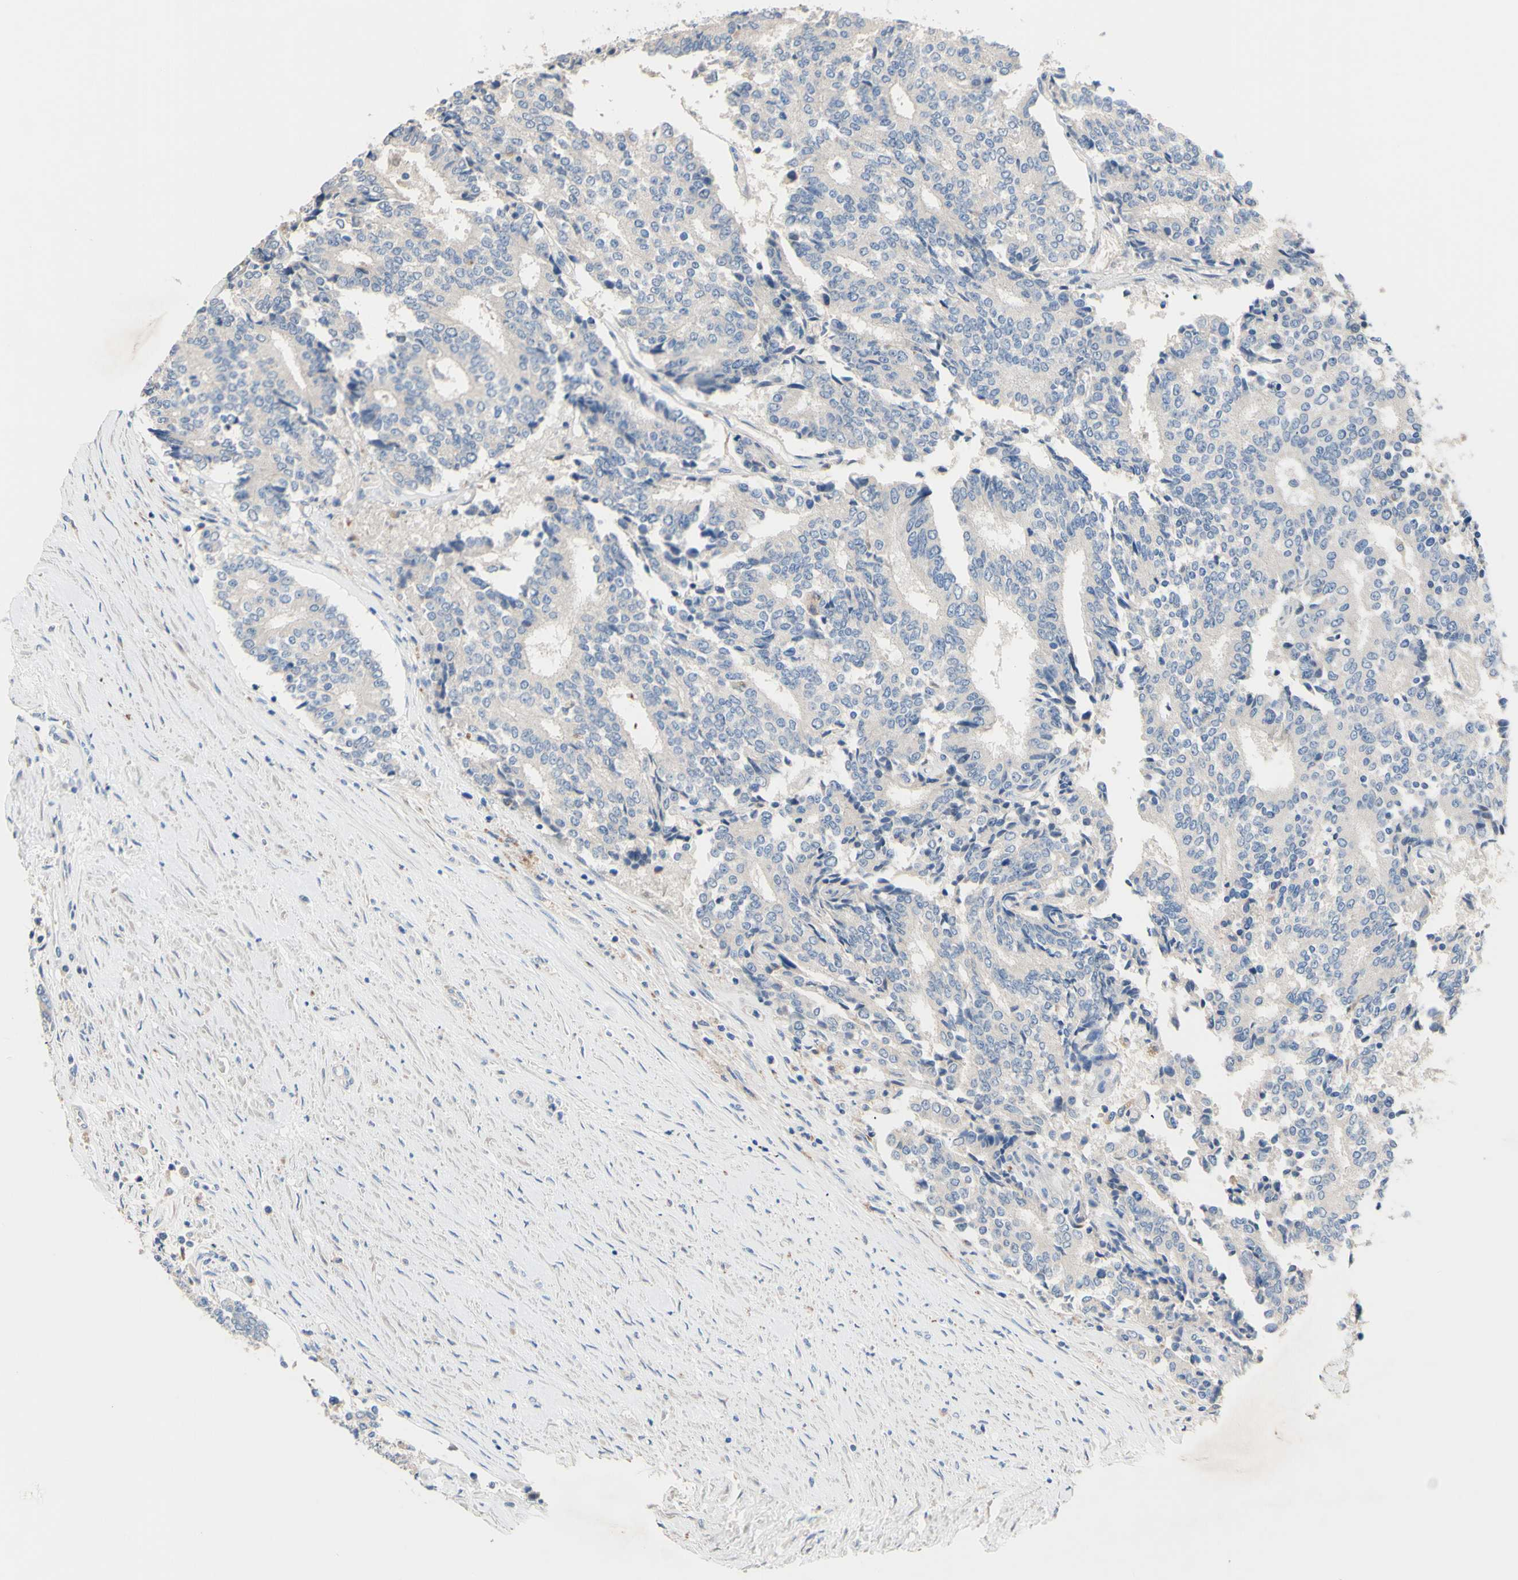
{"staining": {"intensity": "negative", "quantity": "none", "location": "none"}, "tissue": "prostate cancer", "cell_type": "Tumor cells", "image_type": "cancer", "snomed": [{"axis": "morphology", "description": "Normal tissue, NOS"}, {"axis": "morphology", "description": "Adenocarcinoma, High grade"}, {"axis": "topography", "description": "Prostate"}, {"axis": "topography", "description": "Seminal veicle"}], "caption": "DAB immunohistochemical staining of prostate cancer exhibits no significant expression in tumor cells.", "gene": "CDON", "patient": {"sex": "male", "age": 55}}